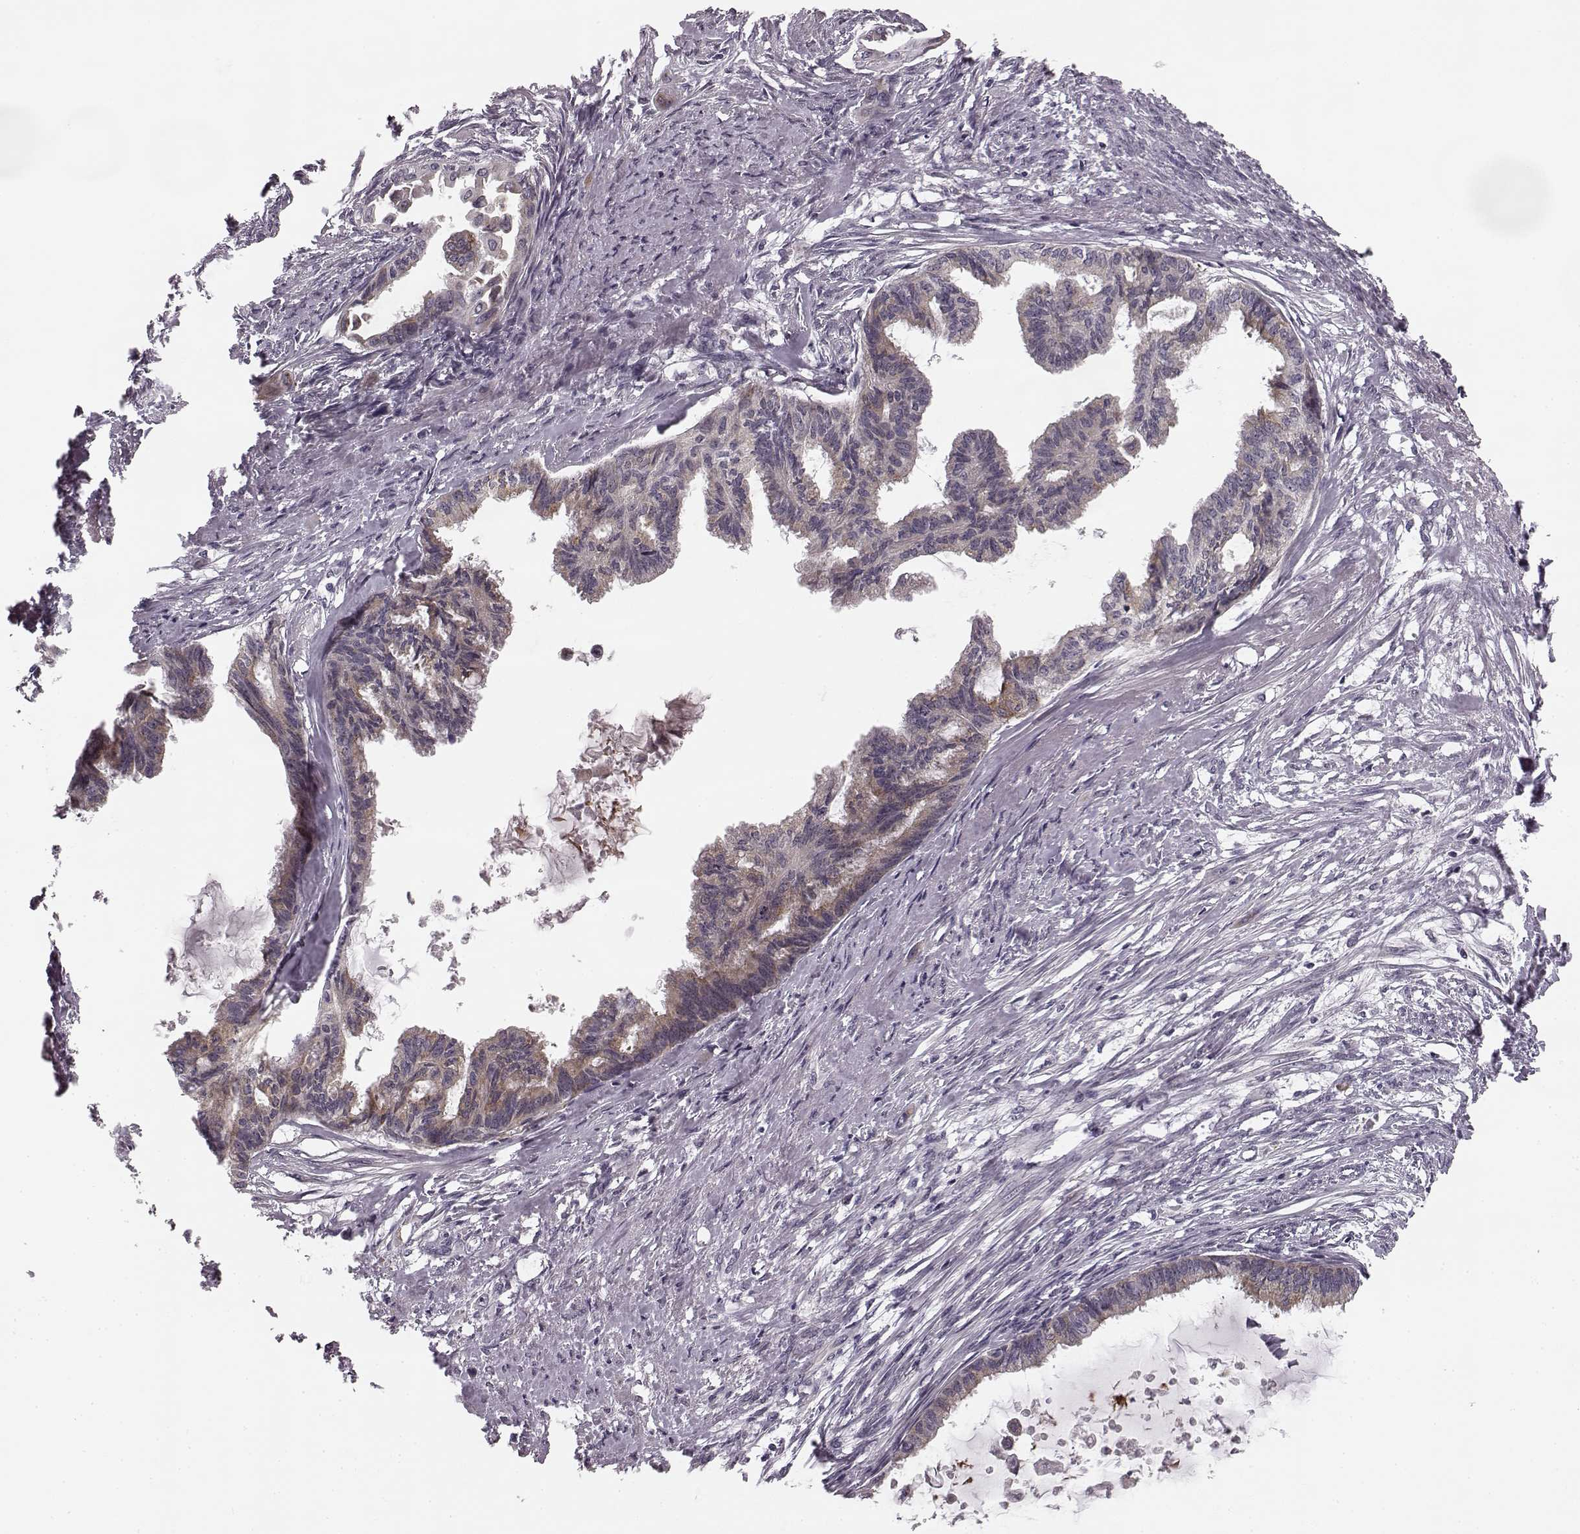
{"staining": {"intensity": "moderate", "quantity": "<25%", "location": "cytoplasmic/membranous"}, "tissue": "endometrial cancer", "cell_type": "Tumor cells", "image_type": "cancer", "snomed": [{"axis": "morphology", "description": "Adenocarcinoma, NOS"}, {"axis": "topography", "description": "Endometrium"}], "caption": "A photomicrograph showing moderate cytoplasmic/membranous expression in approximately <25% of tumor cells in endometrial cancer (adenocarcinoma), as visualized by brown immunohistochemical staining.", "gene": "FAM234B", "patient": {"sex": "female", "age": 86}}